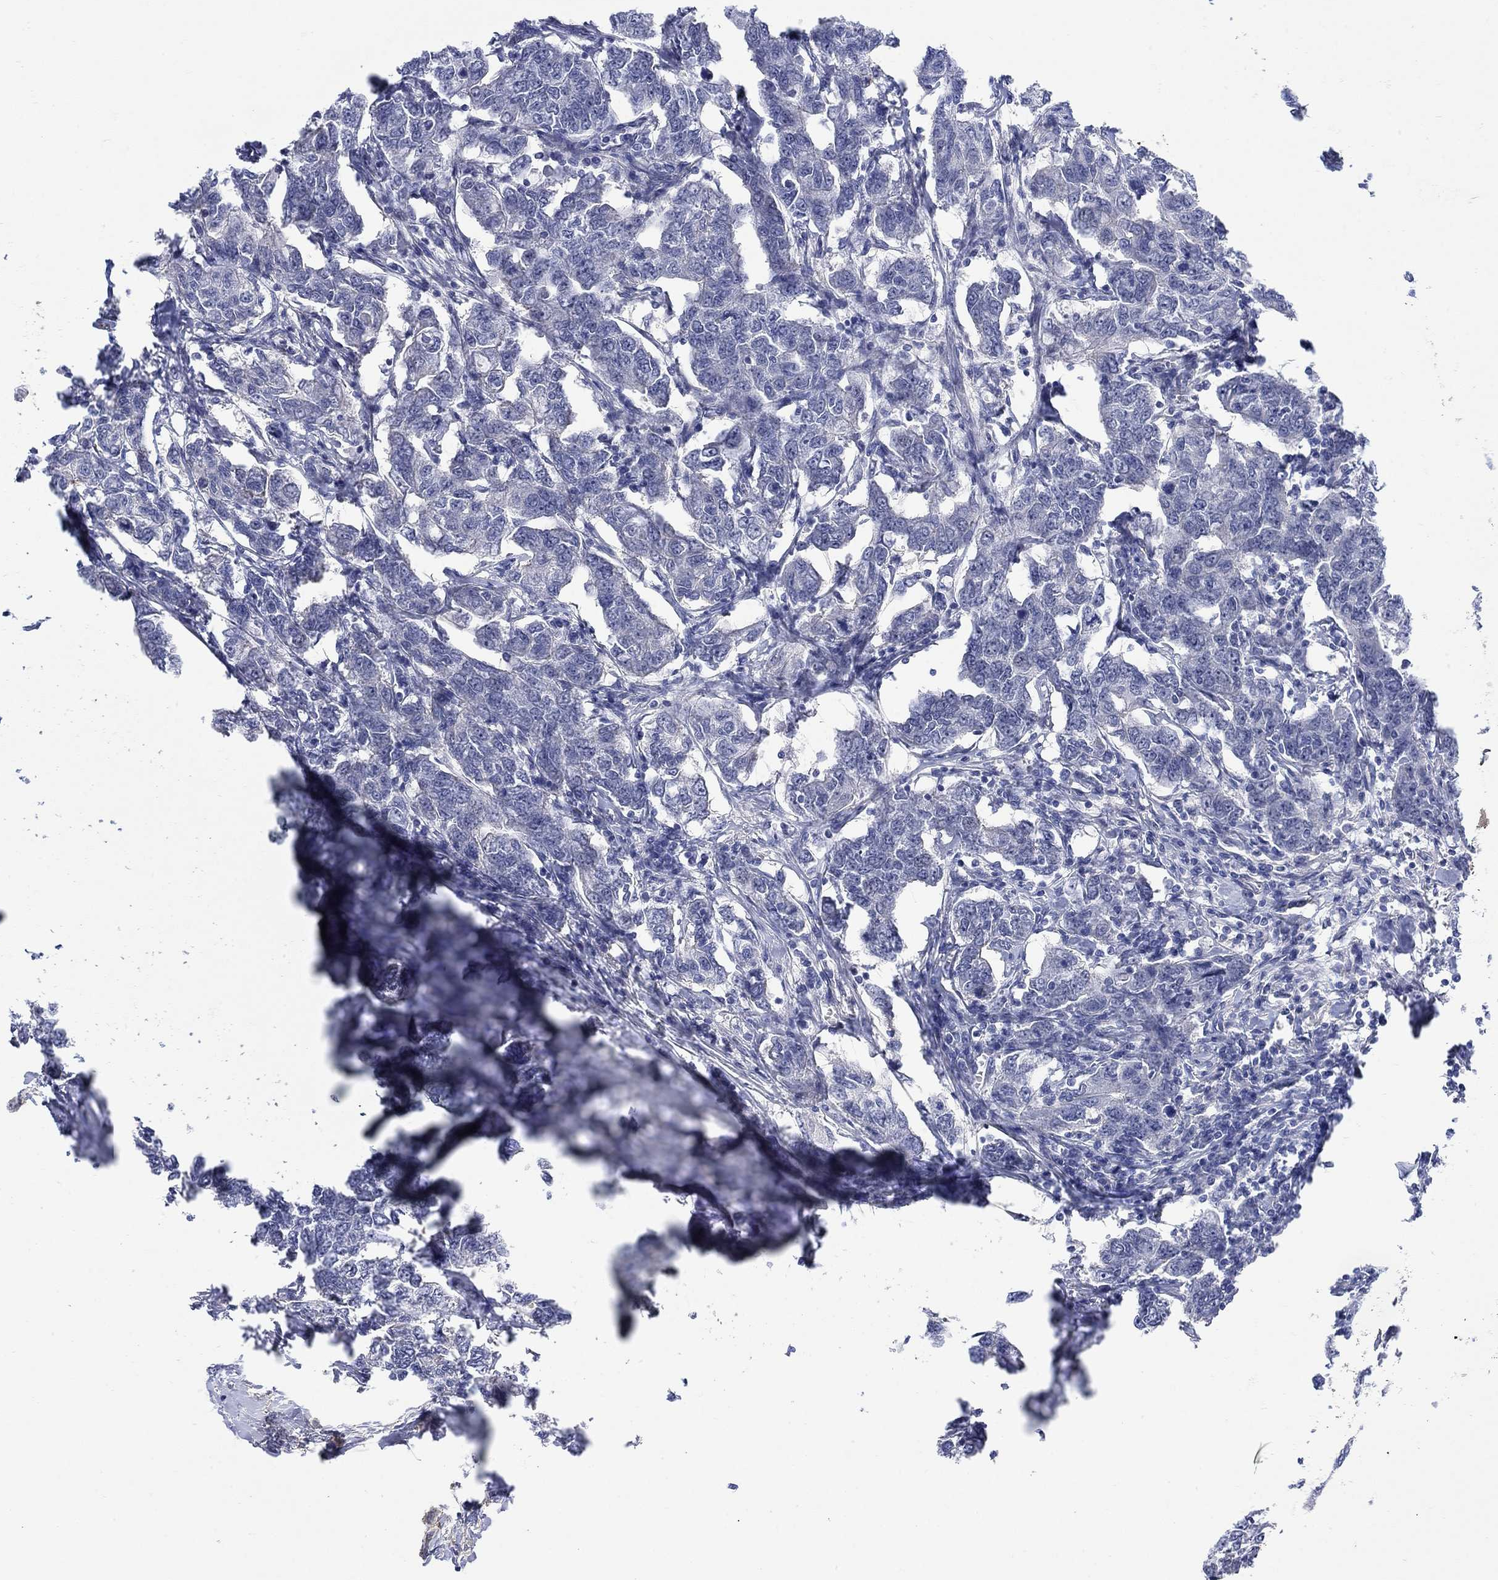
{"staining": {"intensity": "negative", "quantity": "none", "location": "none"}, "tissue": "breast cancer", "cell_type": "Tumor cells", "image_type": "cancer", "snomed": [{"axis": "morphology", "description": "Duct carcinoma"}, {"axis": "topography", "description": "Breast"}], "caption": "Immunohistochemistry (IHC) histopathology image of neoplastic tissue: human breast infiltrating ductal carcinoma stained with DAB demonstrates no significant protein positivity in tumor cells.", "gene": "SCN7A", "patient": {"sex": "female", "age": 88}}